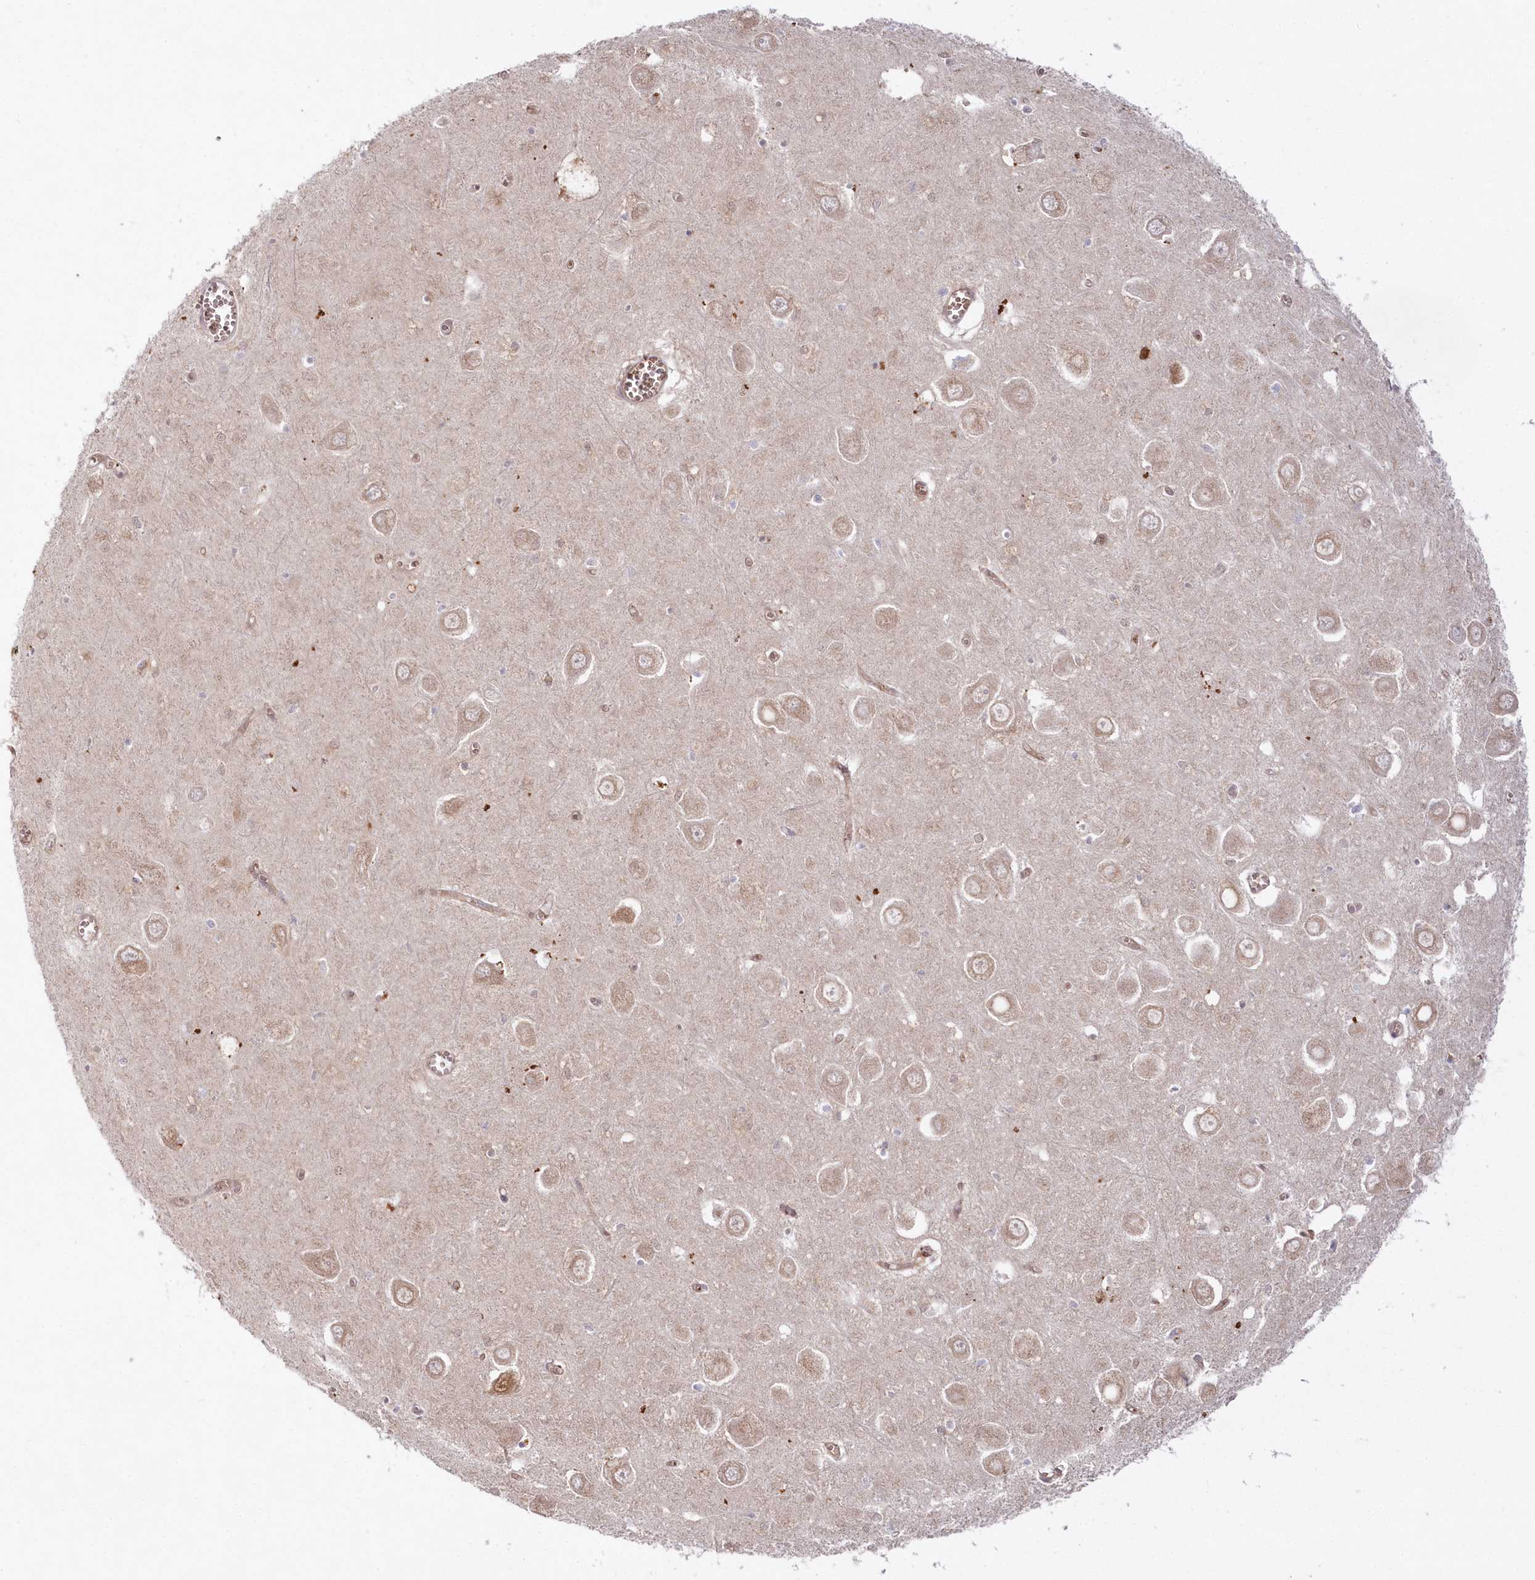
{"staining": {"intensity": "negative", "quantity": "none", "location": "none"}, "tissue": "hippocampus", "cell_type": "Glial cells", "image_type": "normal", "snomed": [{"axis": "morphology", "description": "Normal tissue, NOS"}, {"axis": "topography", "description": "Hippocampus"}], "caption": "IHC histopathology image of unremarkable hippocampus stained for a protein (brown), which demonstrates no positivity in glial cells.", "gene": "GBE1", "patient": {"sex": "male", "age": 70}}